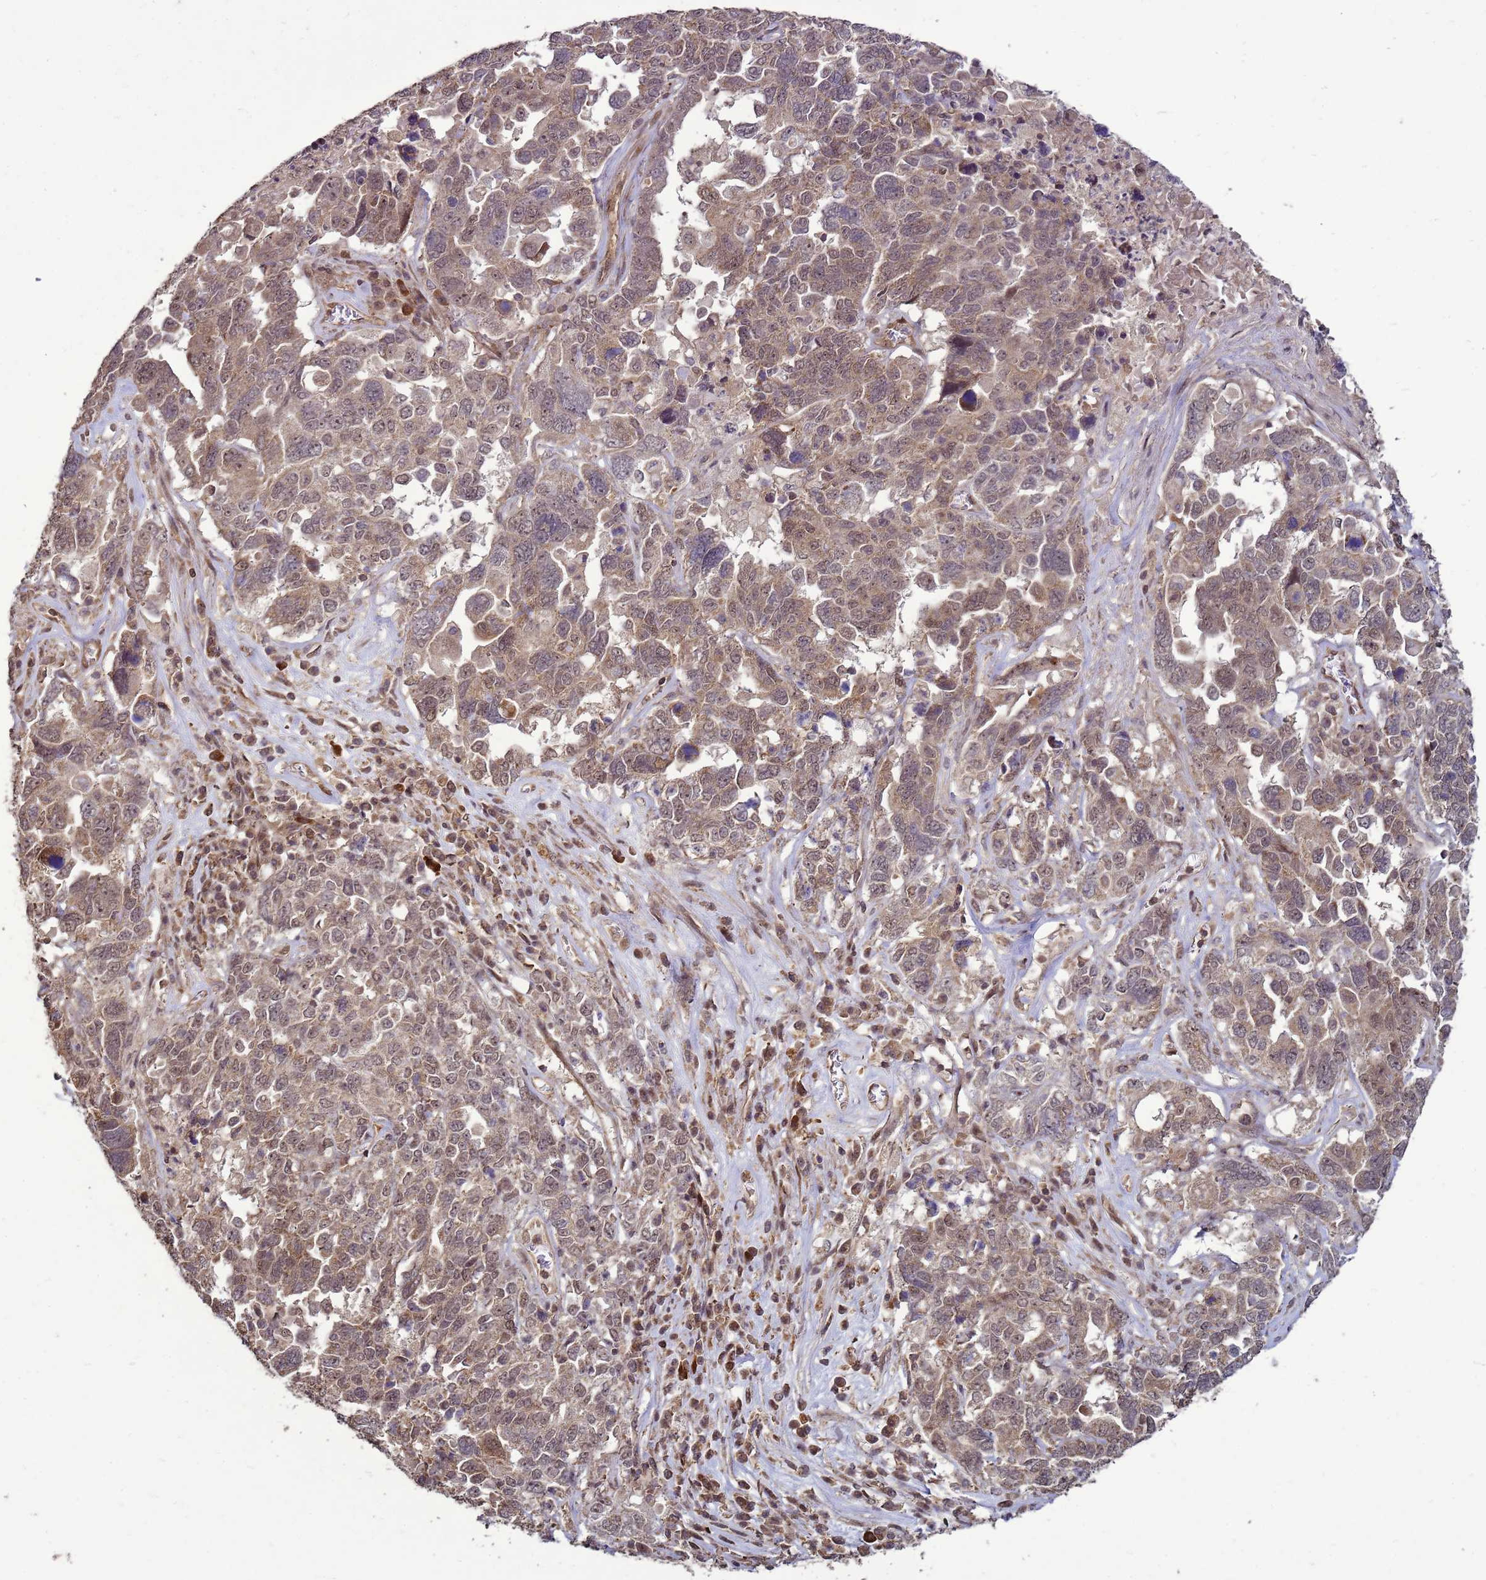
{"staining": {"intensity": "weak", "quantity": ">75%", "location": "cytoplasmic/membranous,nuclear"}, "tissue": "ovarian cancer", "cell_type": "Tumor cells", "image_type": "cancer", "snomed": [{"axis": "morphology", "description": "Carcinoma, endometroid"}, {"axis": "topography", "description": "Ovary"}], "caption": "The histopathology image displays staining of ovarian cancer, revealing weak cytoplasmic/membranous and nuclear protein expression (brown color) within tumor cells.", "gene": "CRBN", "patient": {"sex": "female", "age": 62}}